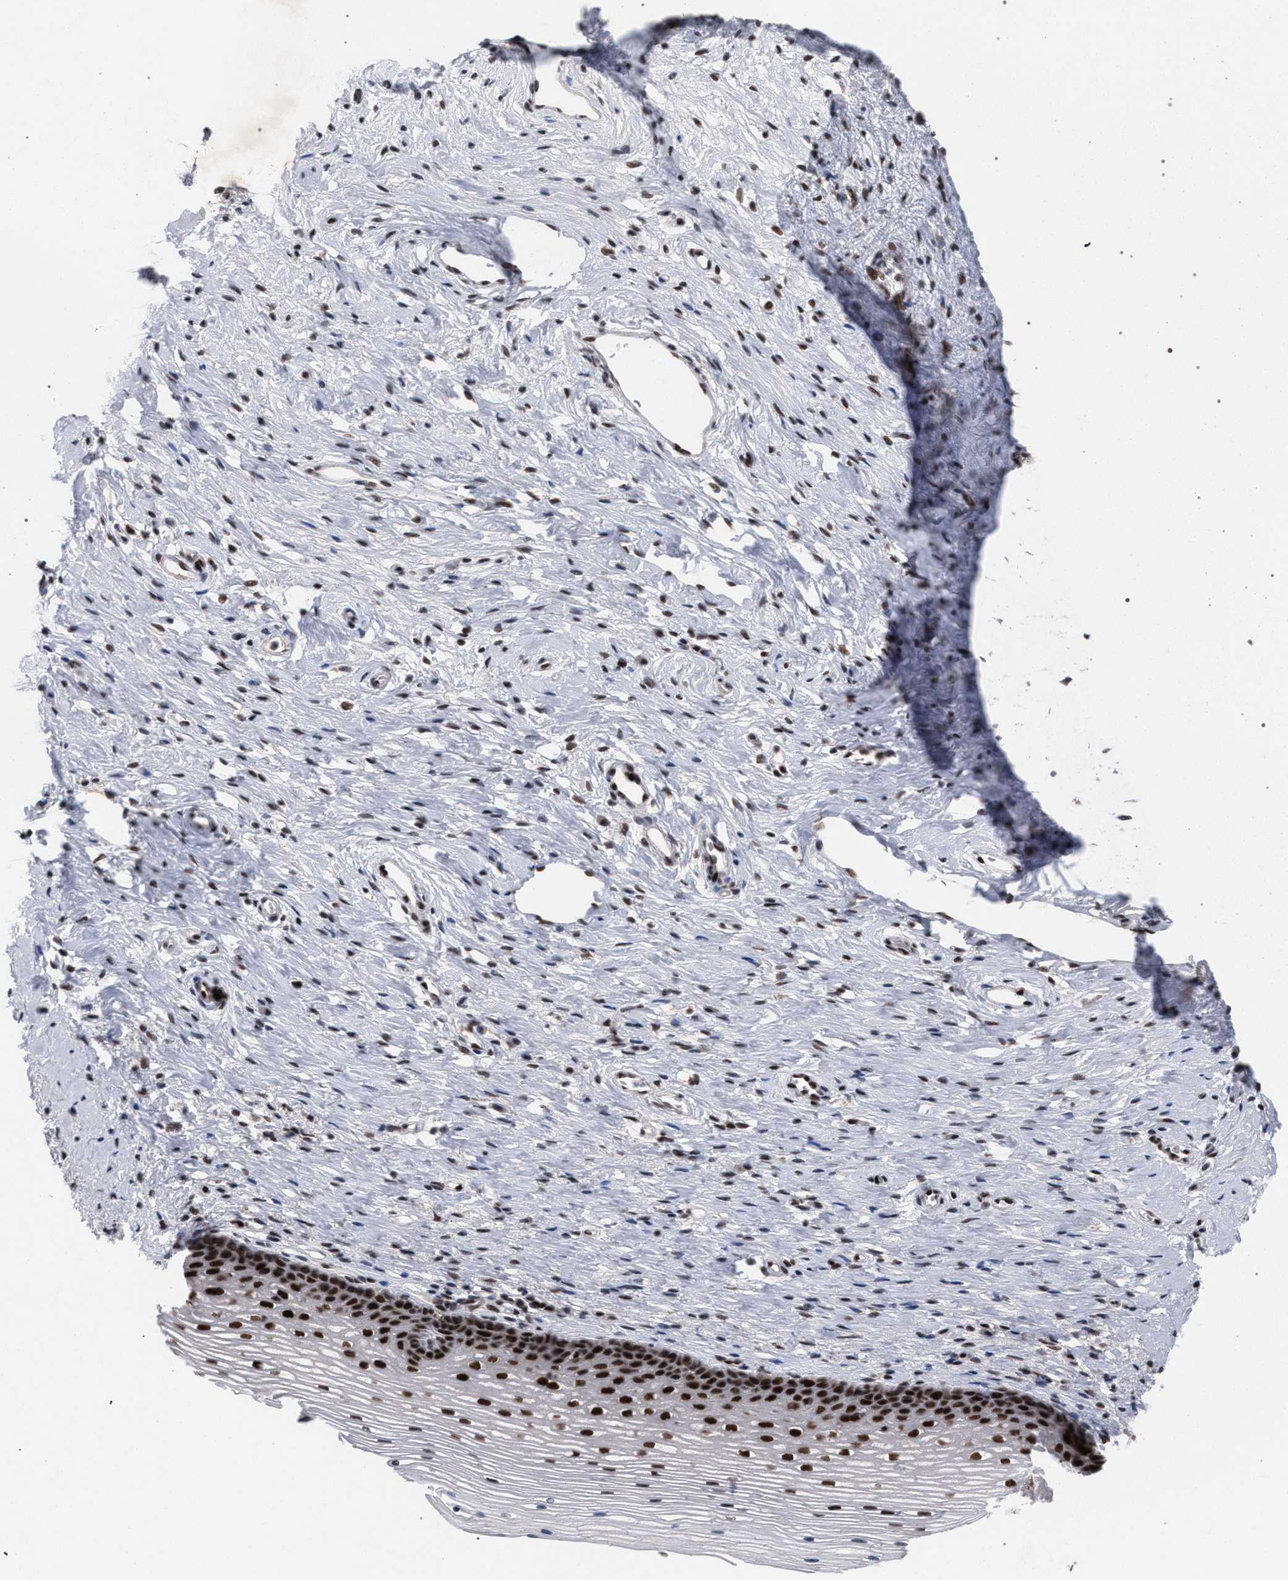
{"staining": {"intensity": "strong", "quantity": ">75%", "location": "nuclear"}, "tissue": "cervix", "cell_type": "Glandular cells", "image_type": "normal", "snomed": [{"axis": "morphology", "description": "Normal tissue, NOS"}, {"axis": "topography", "description": "Cervix"}], "caption": "This micrograph demonstrates normal cervix stained with immunohistochemistry (IHC) to label a protein in brown. The nuclear of glandular cells show strong positivity for the protein. Nuclei are counter-stained blue.", "gene": "SCAF4", "patient": {"sex": "female", "age": 77}}